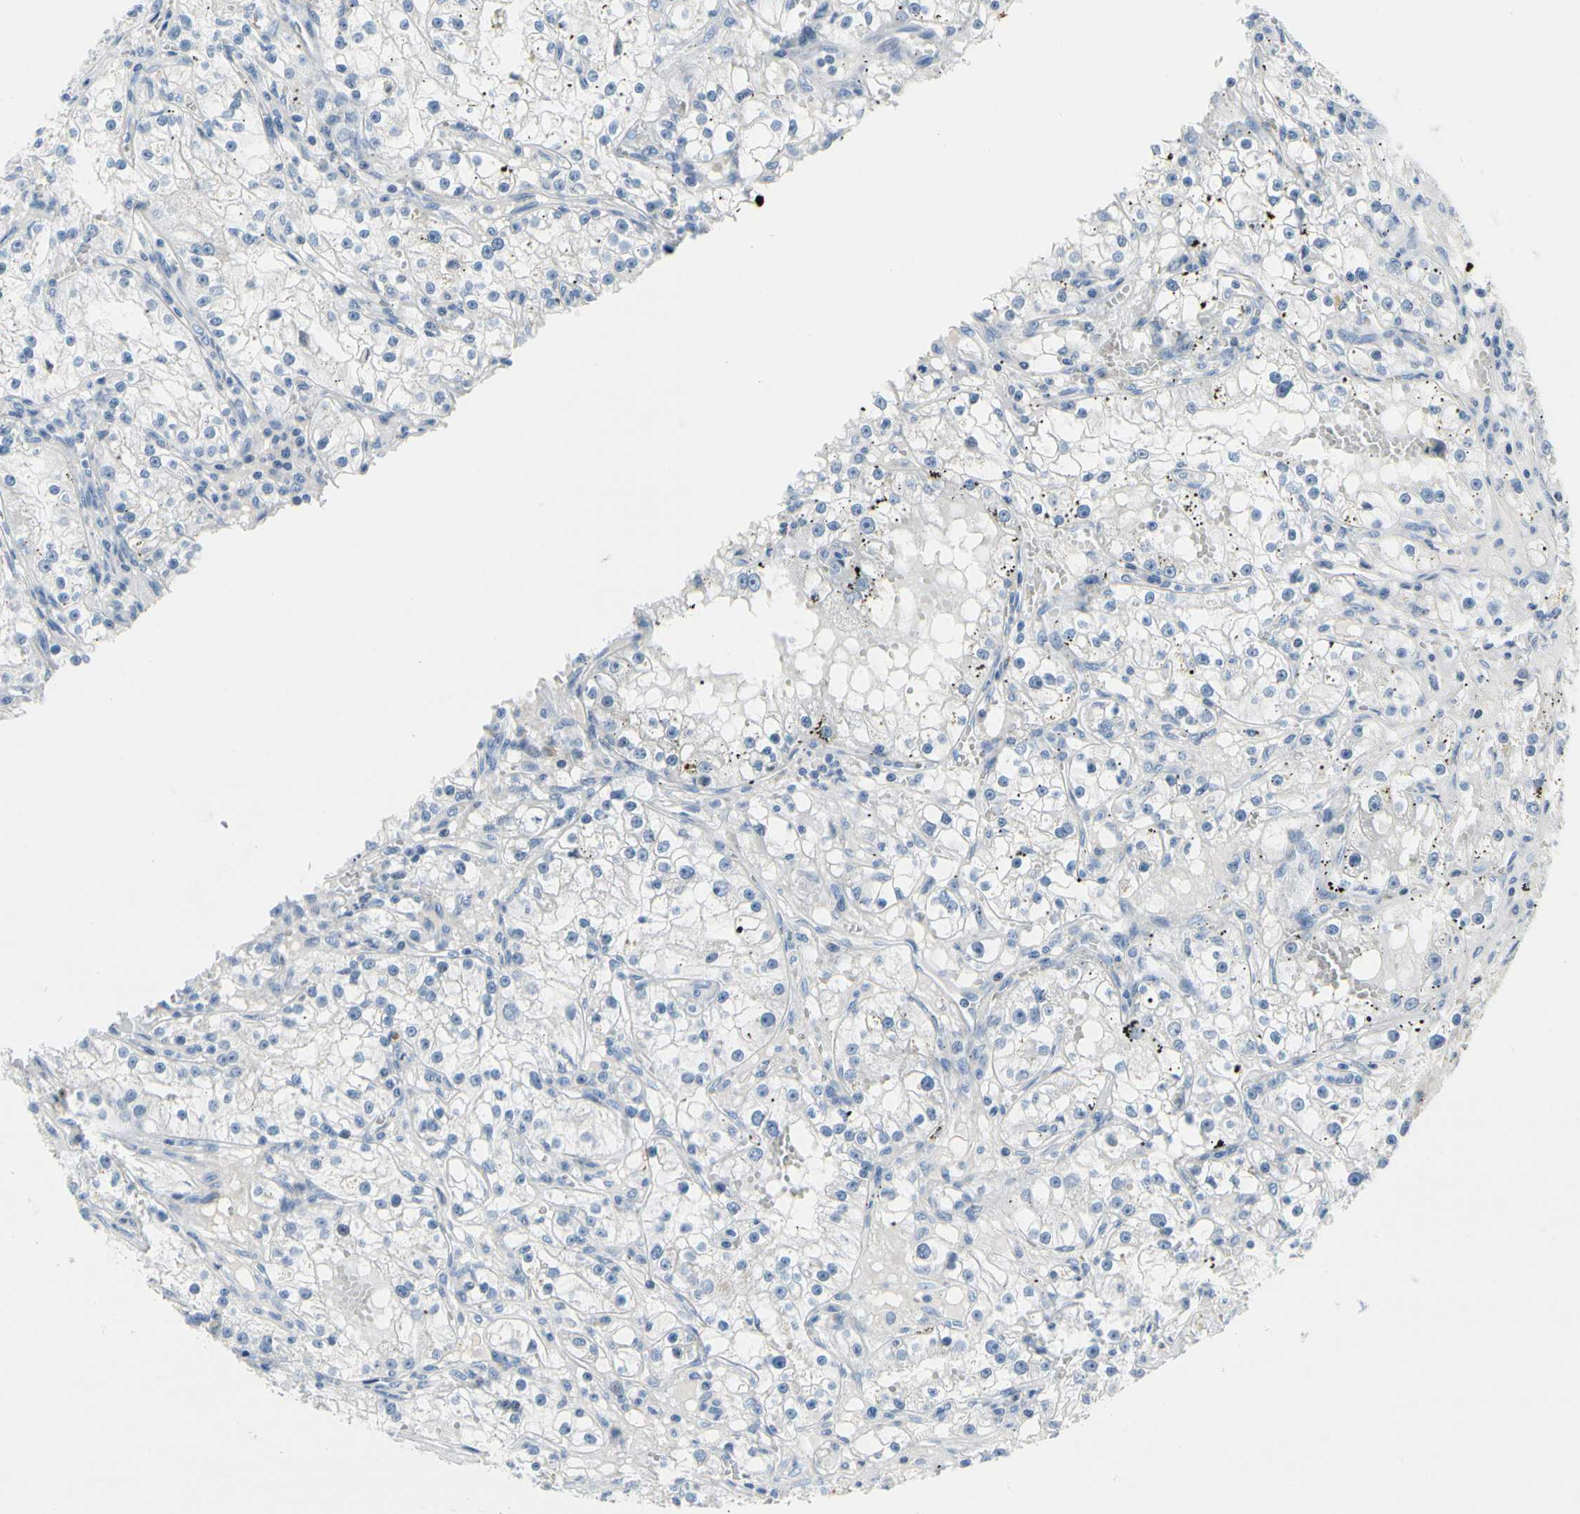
{"staining": {"intensity": "negative", "quantity": "none", "location": "none"}, "tissue": "renal cancer", "cell_type": "Tumor cells", "image_type": "cancer", "snomed": [{"axis": "morphology", "description": "Adenocarcinoma, NOS"}, {"axis": "topography", "description": "Kidney"}], "caption": "An image of human renal cancer is negative for staining in tumor cells.", "gene": "MUC5B", "patient": {"sex": "male", "age": 56}}